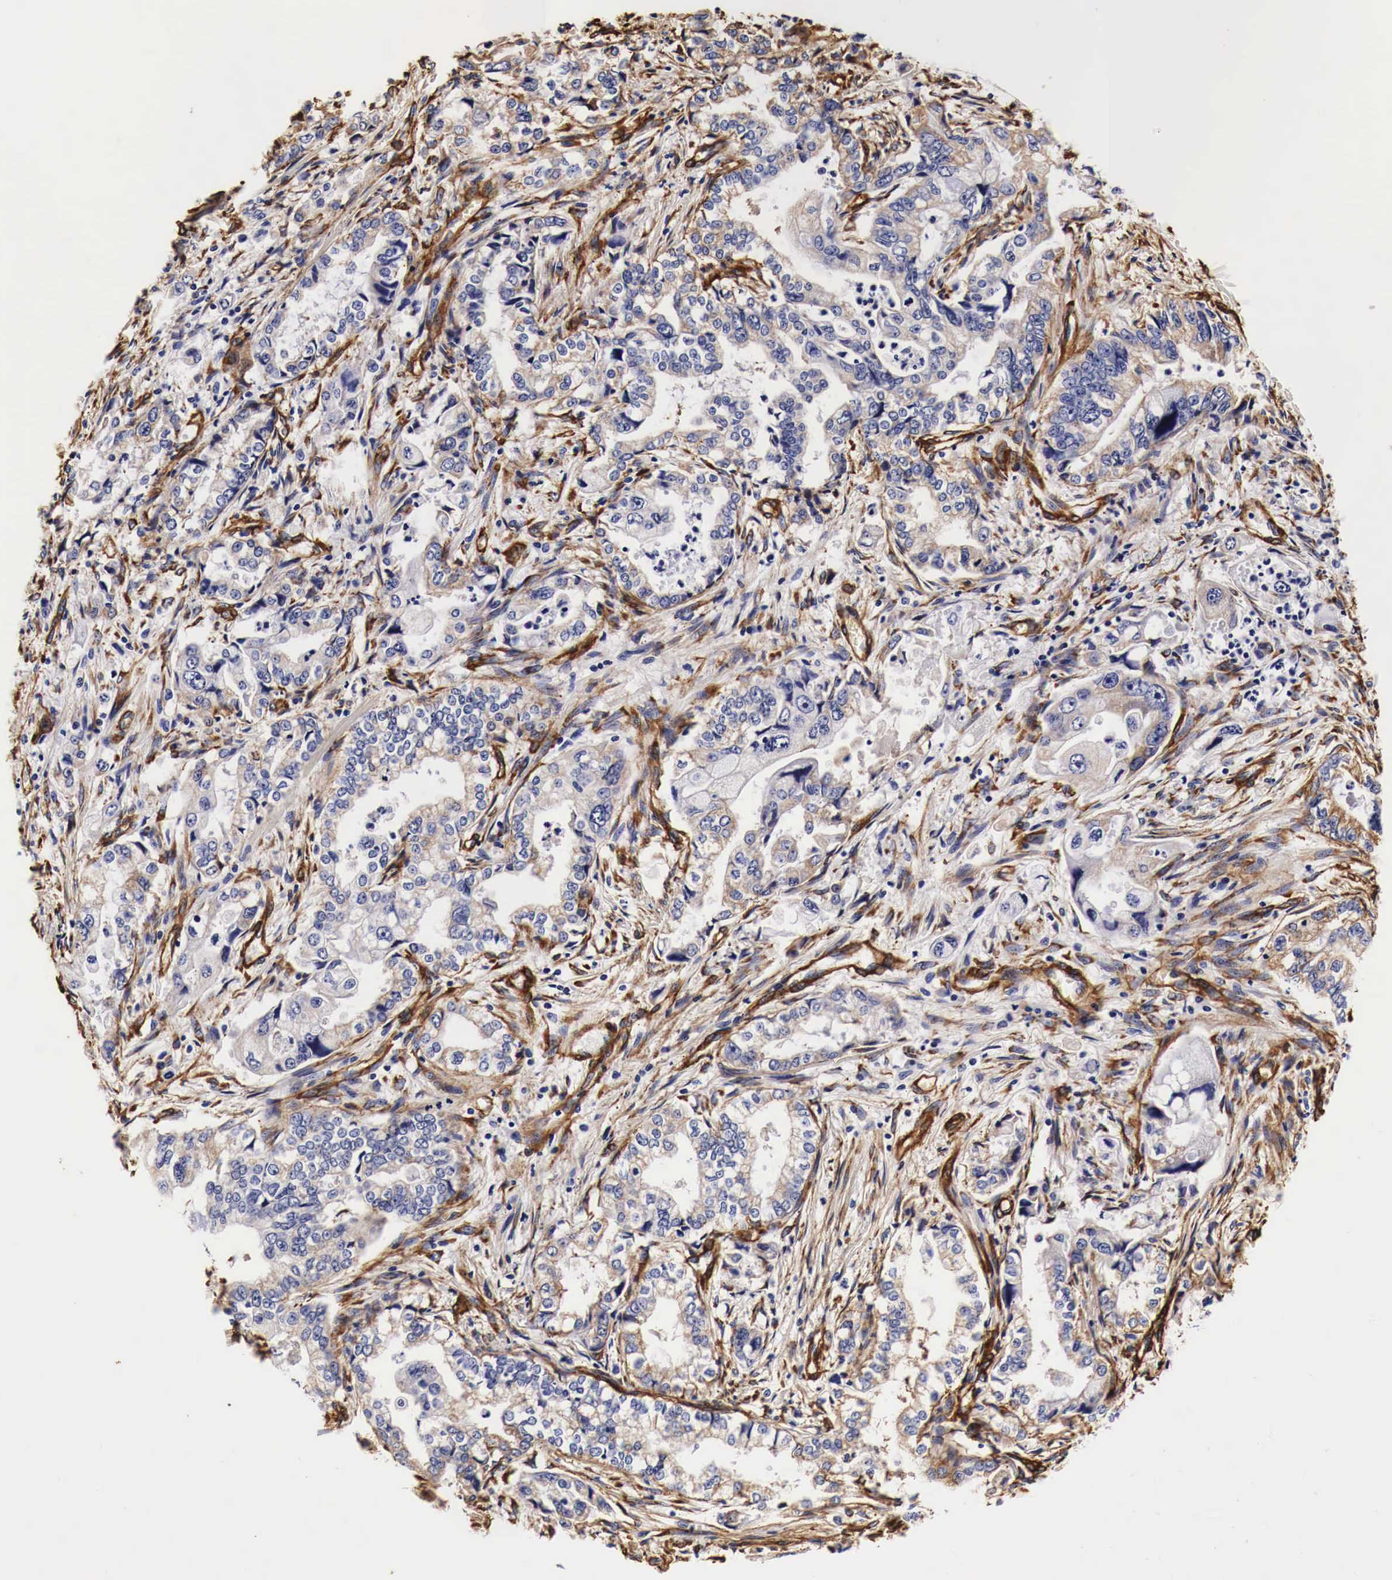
{"staining": {"intensity": "moderate", "quantity": "25%-75%", "location": "cytoplasmic/membranous"}, "tissue": "stomach cancer", "cell_type": "Tumor cells", "image_type": "cancer", "snomed": [{"axis": "morphology", "description": "Adenocarcinoma, NOS"}, {"axis": "topography", "description": "Pancreas"}, {"axis": "topography", "description": "Stomach, upper"}], "caption": "Immunohistochemistry (DAB (3,3'-diaminobenzidine)) staining of stomach cancer exhibits moderate cytoplasmic/membranous protein staining in approximately 25%-75% of tumor cells. (Brightfield microscopy of DAB IHC at high magnification).", "gene": "LAMB2", "patient": {"sex": "male", "age": 77}}